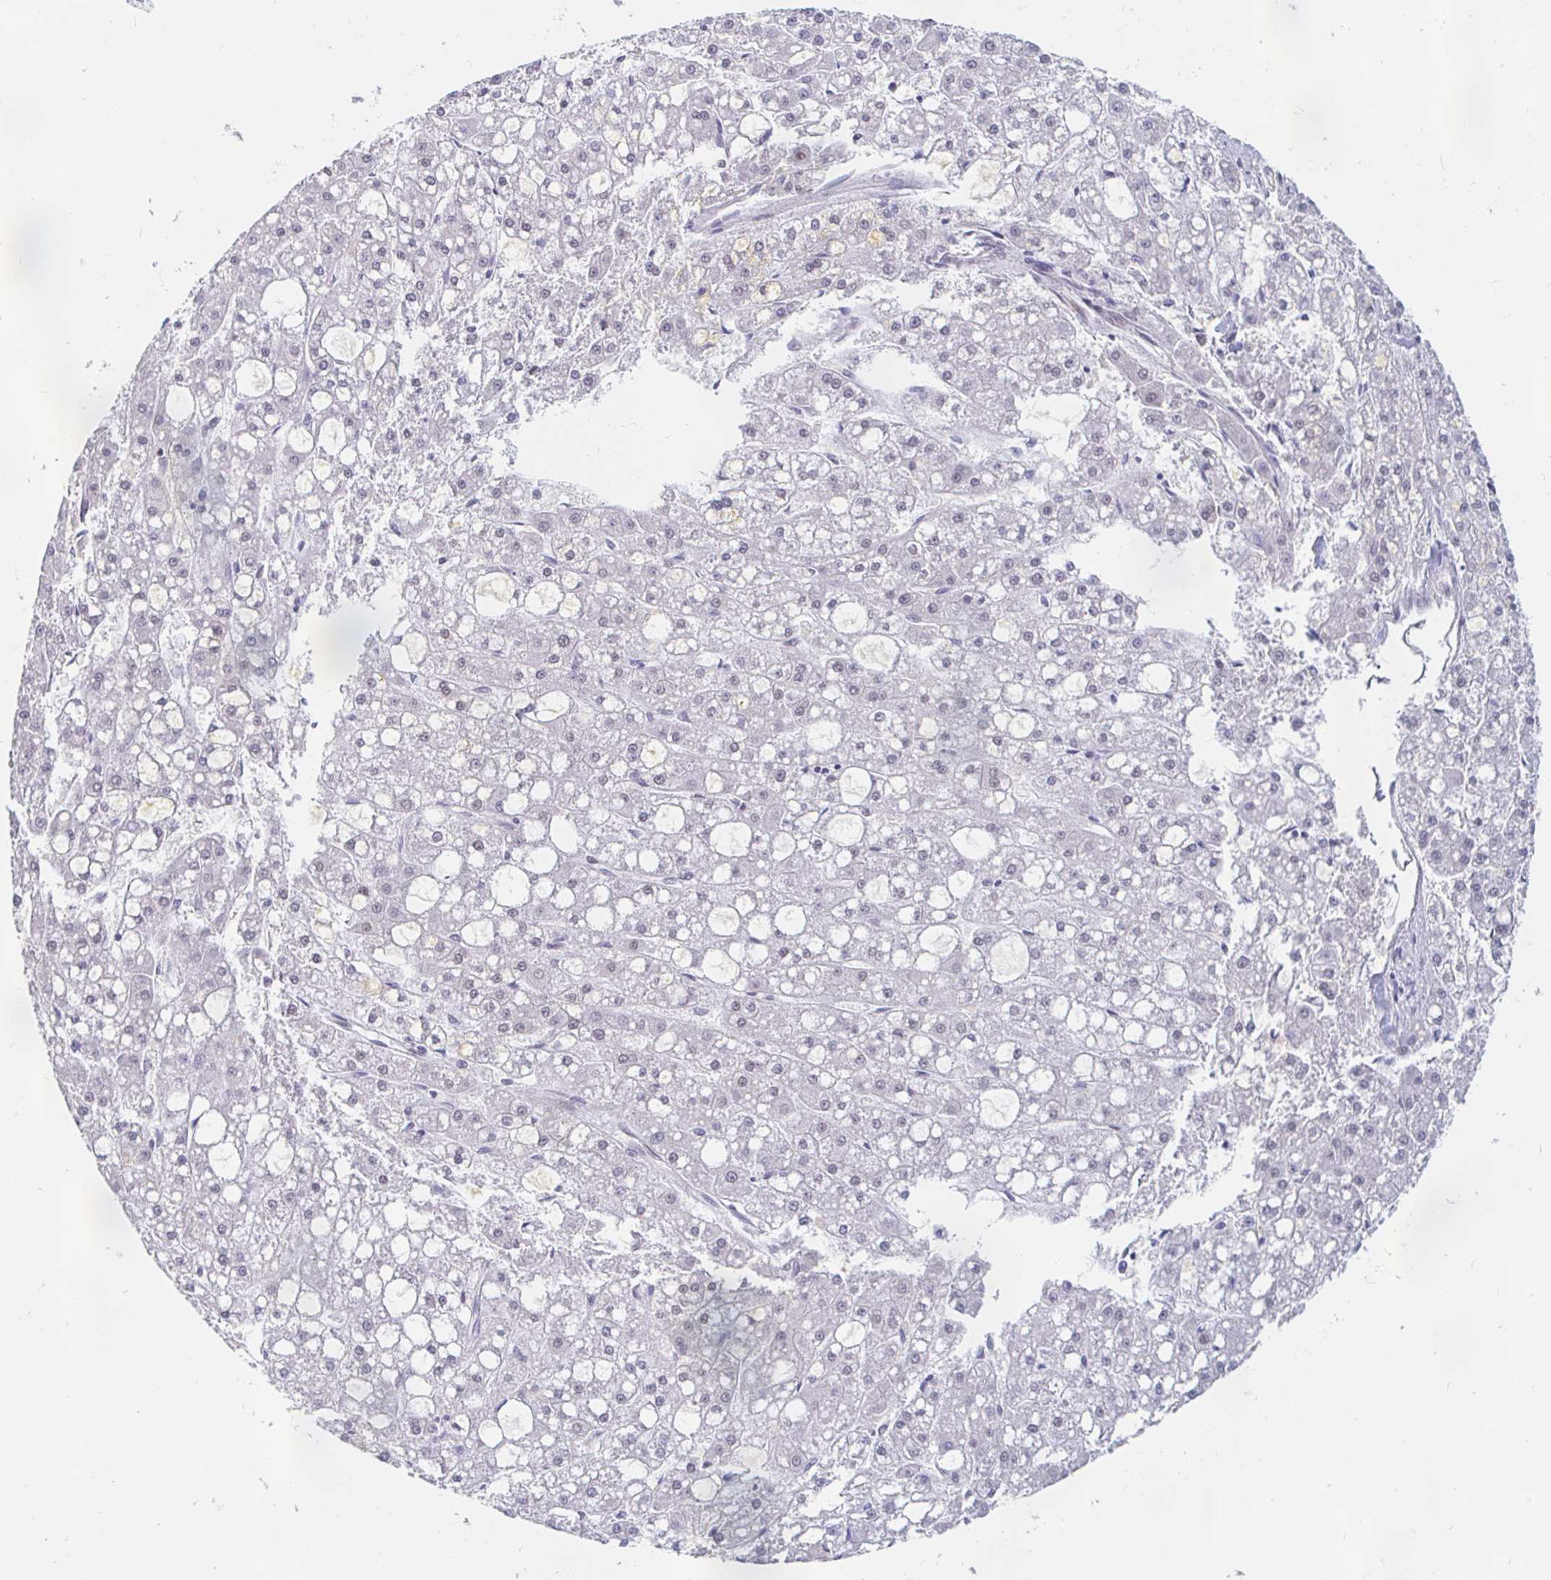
{"staining": {"intensity": "negative", "quantity": "none", "location": "none"}, "tissue": "liver cancer", "cell_type": "Tumor cells", "image_type": "cancer", "snomed": [{"axis": "morphology", "description": "Carcinoma, Hepatocellular, NOS"}, {"axis": "topography", "description": "Liver"}], "caption": "This is an immunohistochemistry (IHC) image of human hepatocellular carcinoma (liver). There is no positivity in tumor cells.", "gene": "RBMX", "patient": {"sex": "male", "age": 67}}